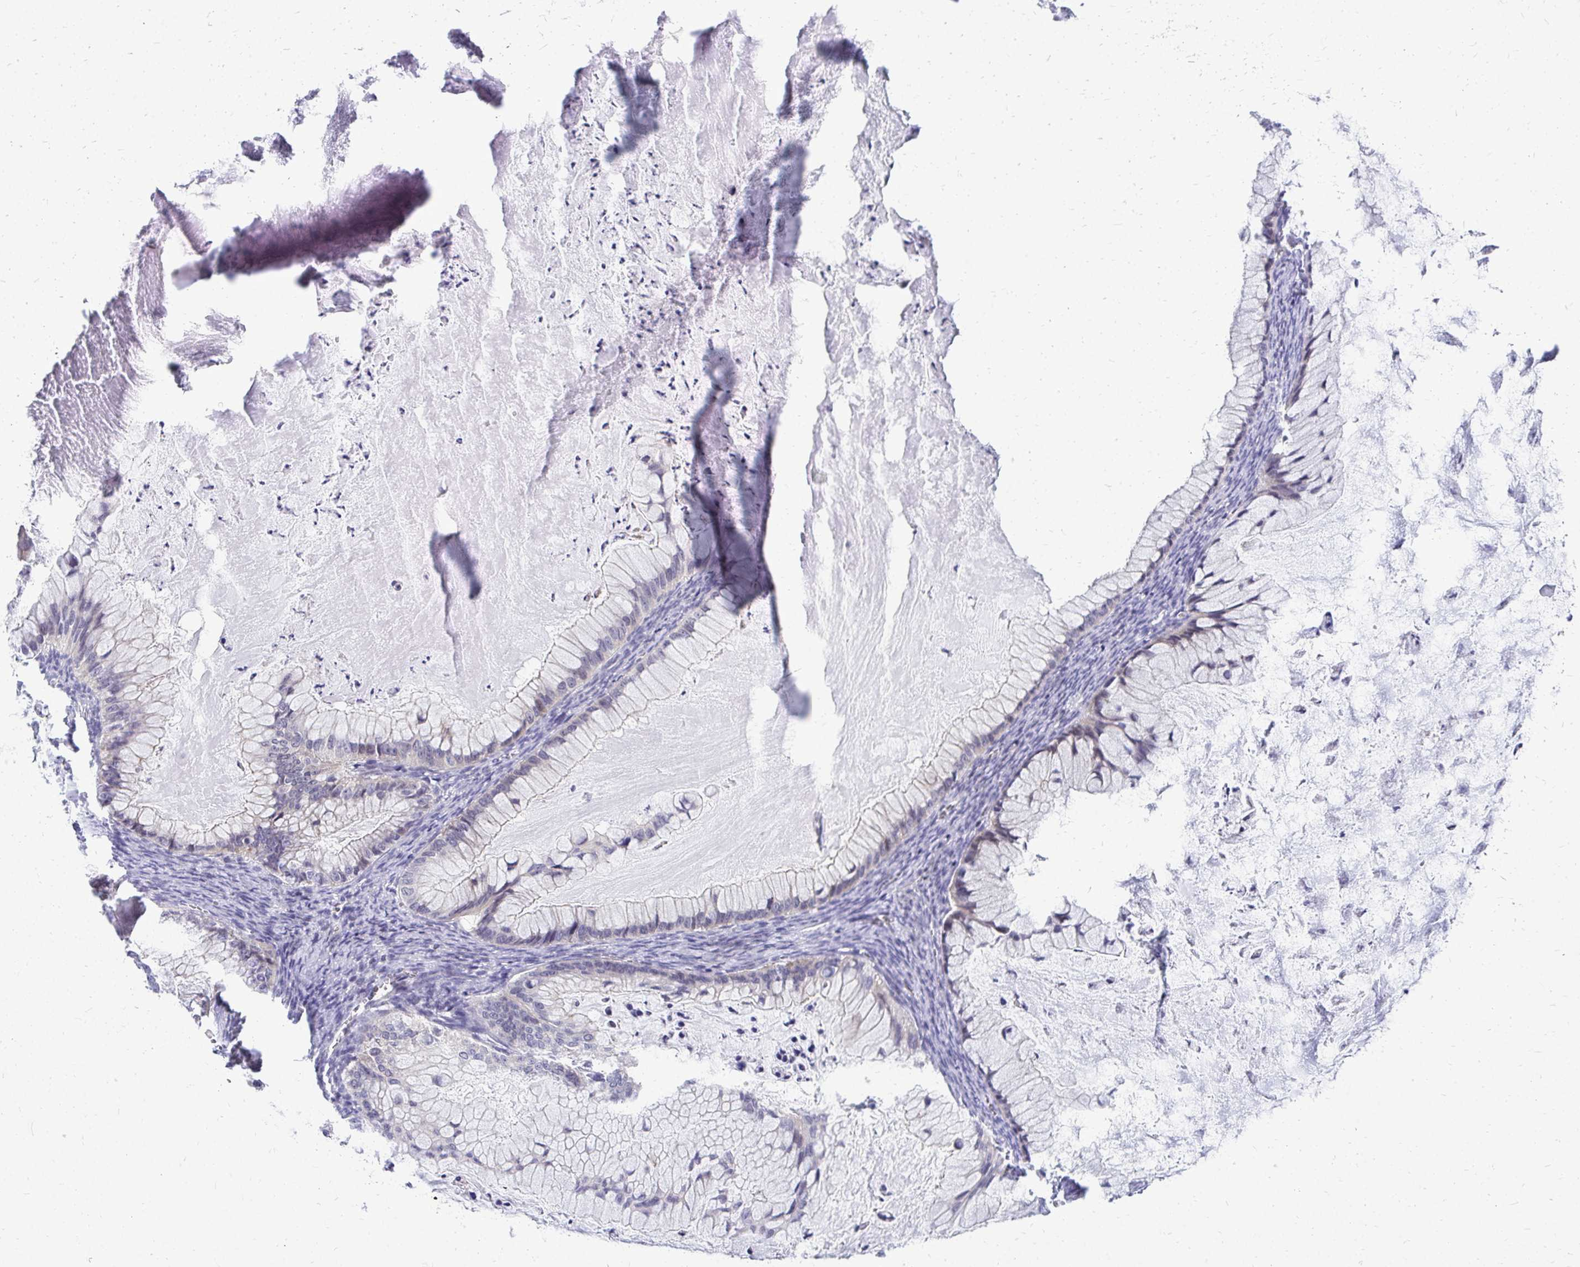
{"staining": {"intensity": "weak", "quantity": "<25%", "location": "cytoplasmic/membranous"}, "tissue": "ovarian cancer", "cell_type": "Tumor cells", "image_type": "cancer", "snomed": [{"axis": "morphology", "description": "Cystadenocarcinoma, mucinous, NOS"}, {"axis": "topography", "description": "Ovary"}], "caption": "An image of ovarian cancer stained for a protein exhibits no brown staining in tumor cells.", "gene": "ZSWIM9", "patient": {"sex": "female", "age": 72}}